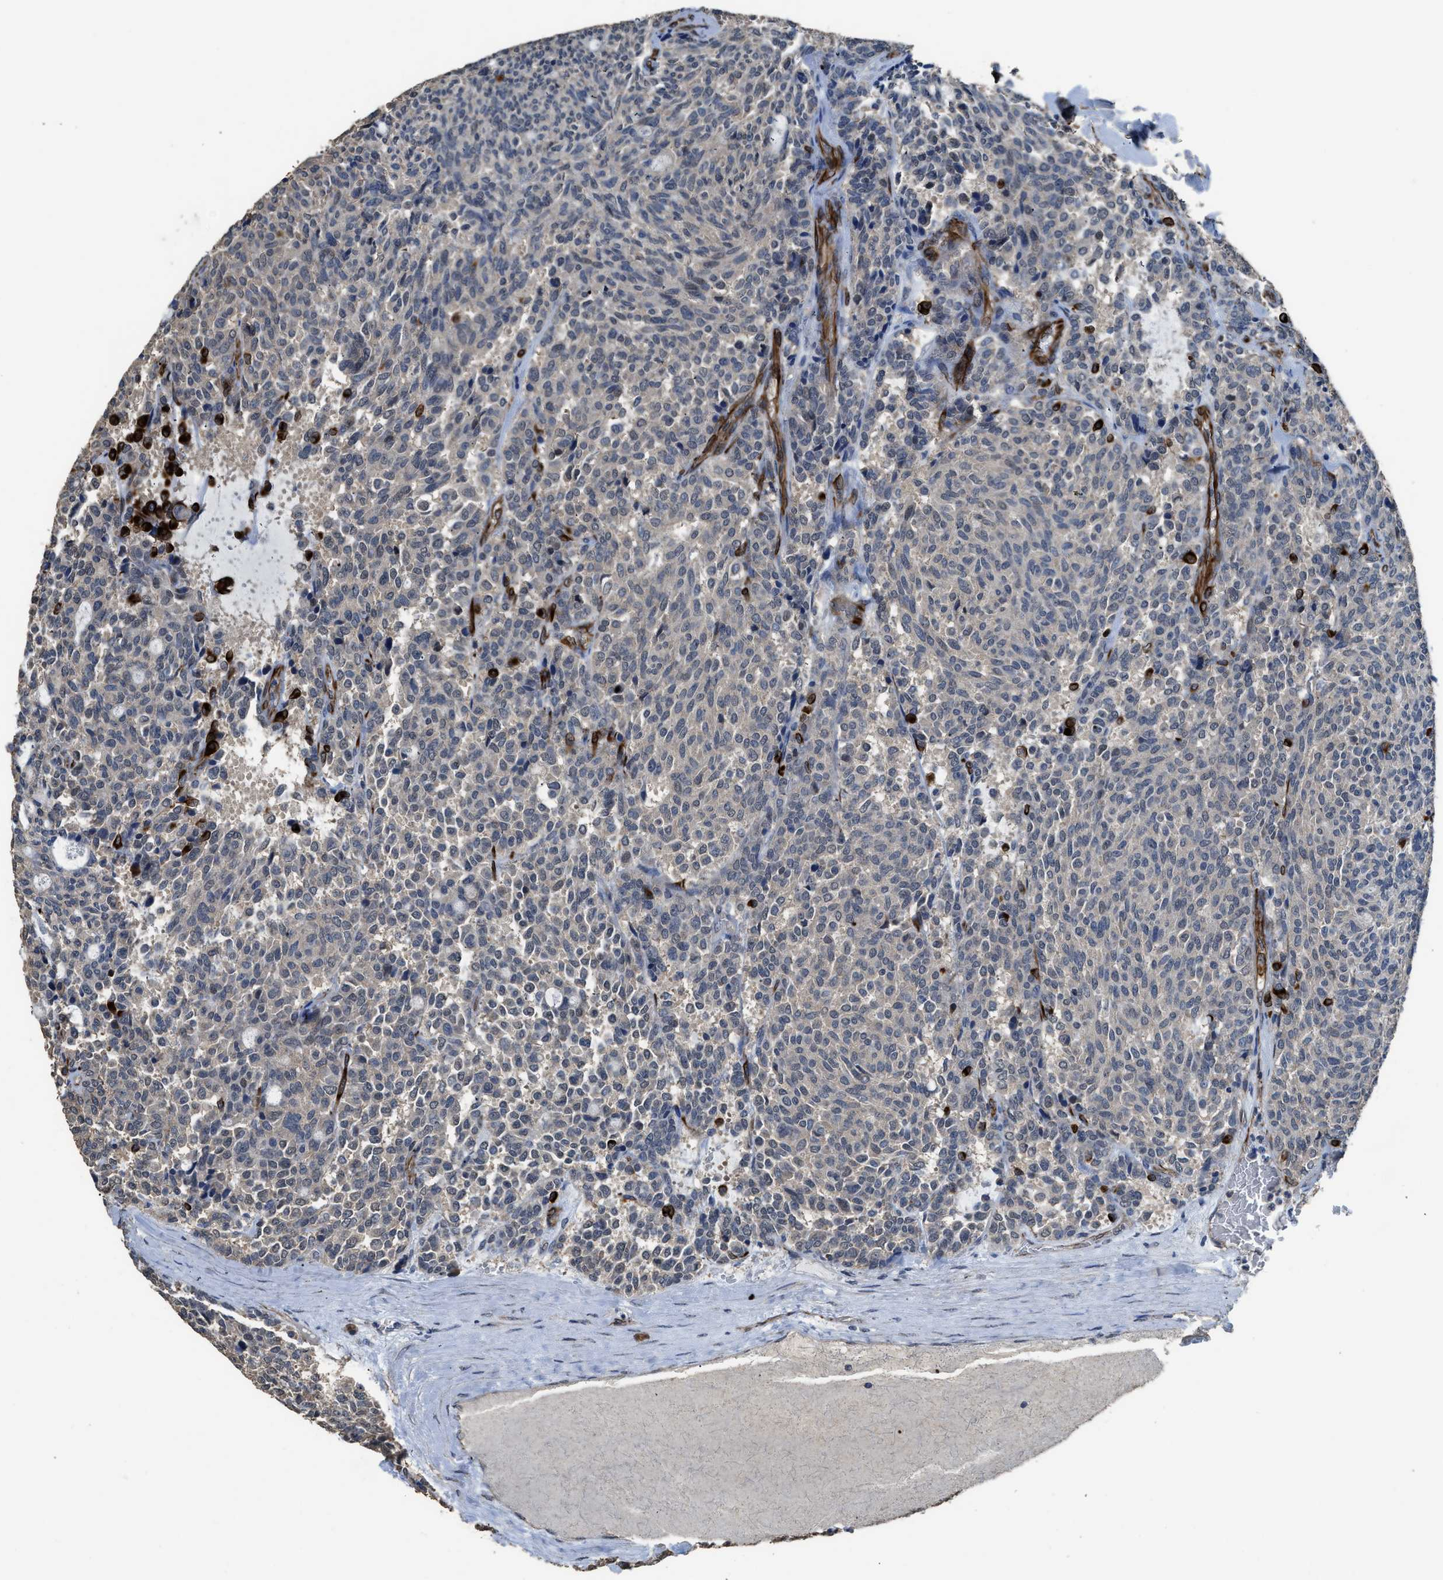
{"staining": {"intensity": "weak", "quantity": "<25%", "location": "cytoplasmic/membranous"}, "tissue": "carcinoid", "cell_type": "Tumor cells", "image_type": "cancer", "snomed": [{"axis": "morphology", "description": "Carcinoid, malignant, NOS"}, {"axis": "topography", "description": "Pancreas"}], "caption": "Tumor cells are negative for protein expression in human carcinoid.", "gene": "SYNM", "patient": {"sex": "female", "age": 54}}